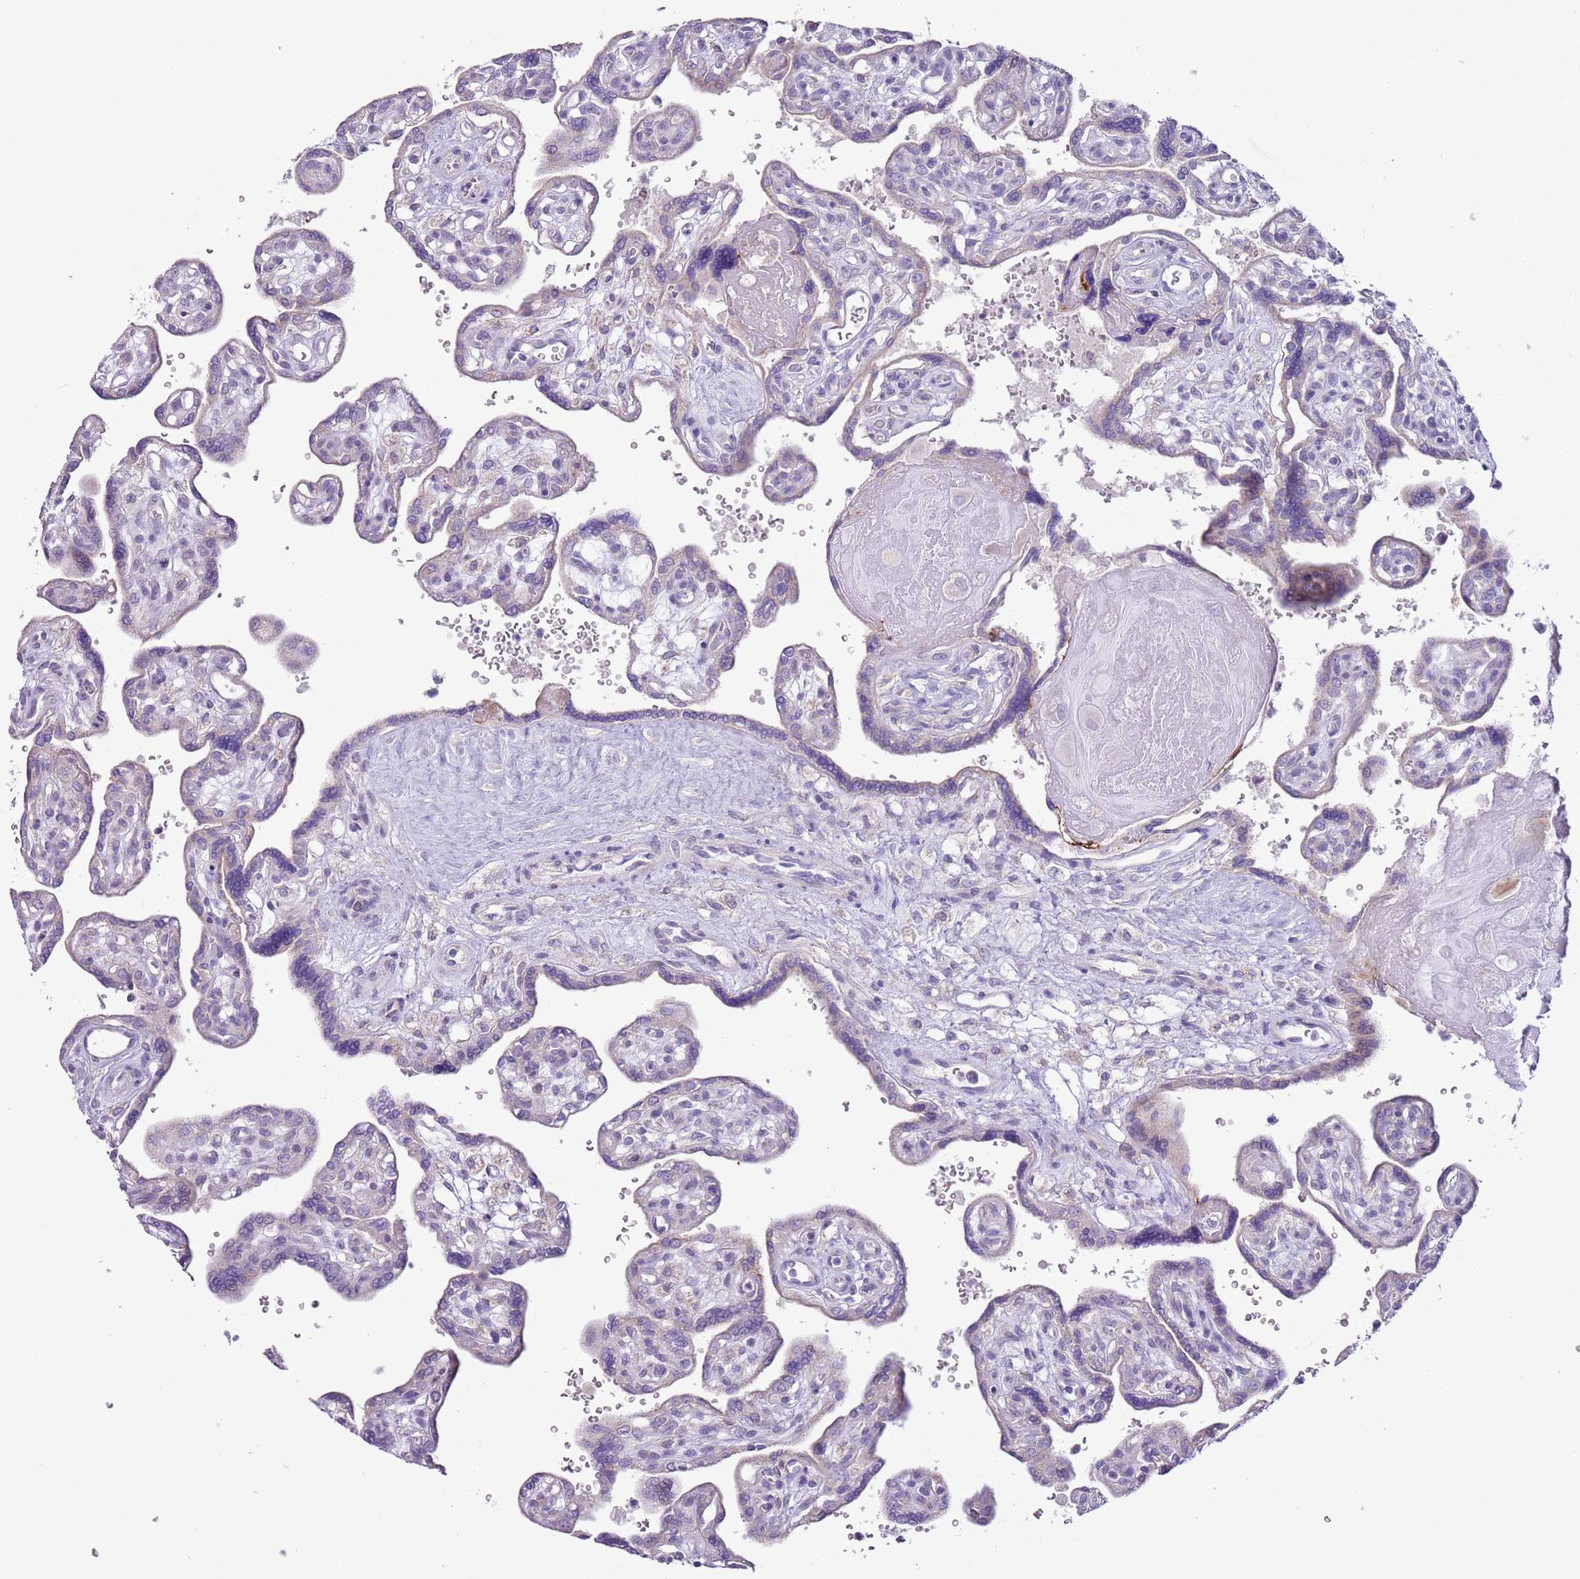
{"staining": {"intensity": "weak", "quantity": "<25%", "location": "cytoplasmic/membranous"}, "tissue": "placenta", "cell_type": "Trophoblastic cells", "image_type": "normal", "snomed": [{"axis": "morphology", "description": "Normal tissue, NOS"}, {"axis": "topography", "description": "Placenta"}], "caption": "Immunohistochemistry of benign human placenta displays no positivity in trophoblastic cells.", "gene": "ZNF697", "patient": {"sex": "female", "age": 39}}